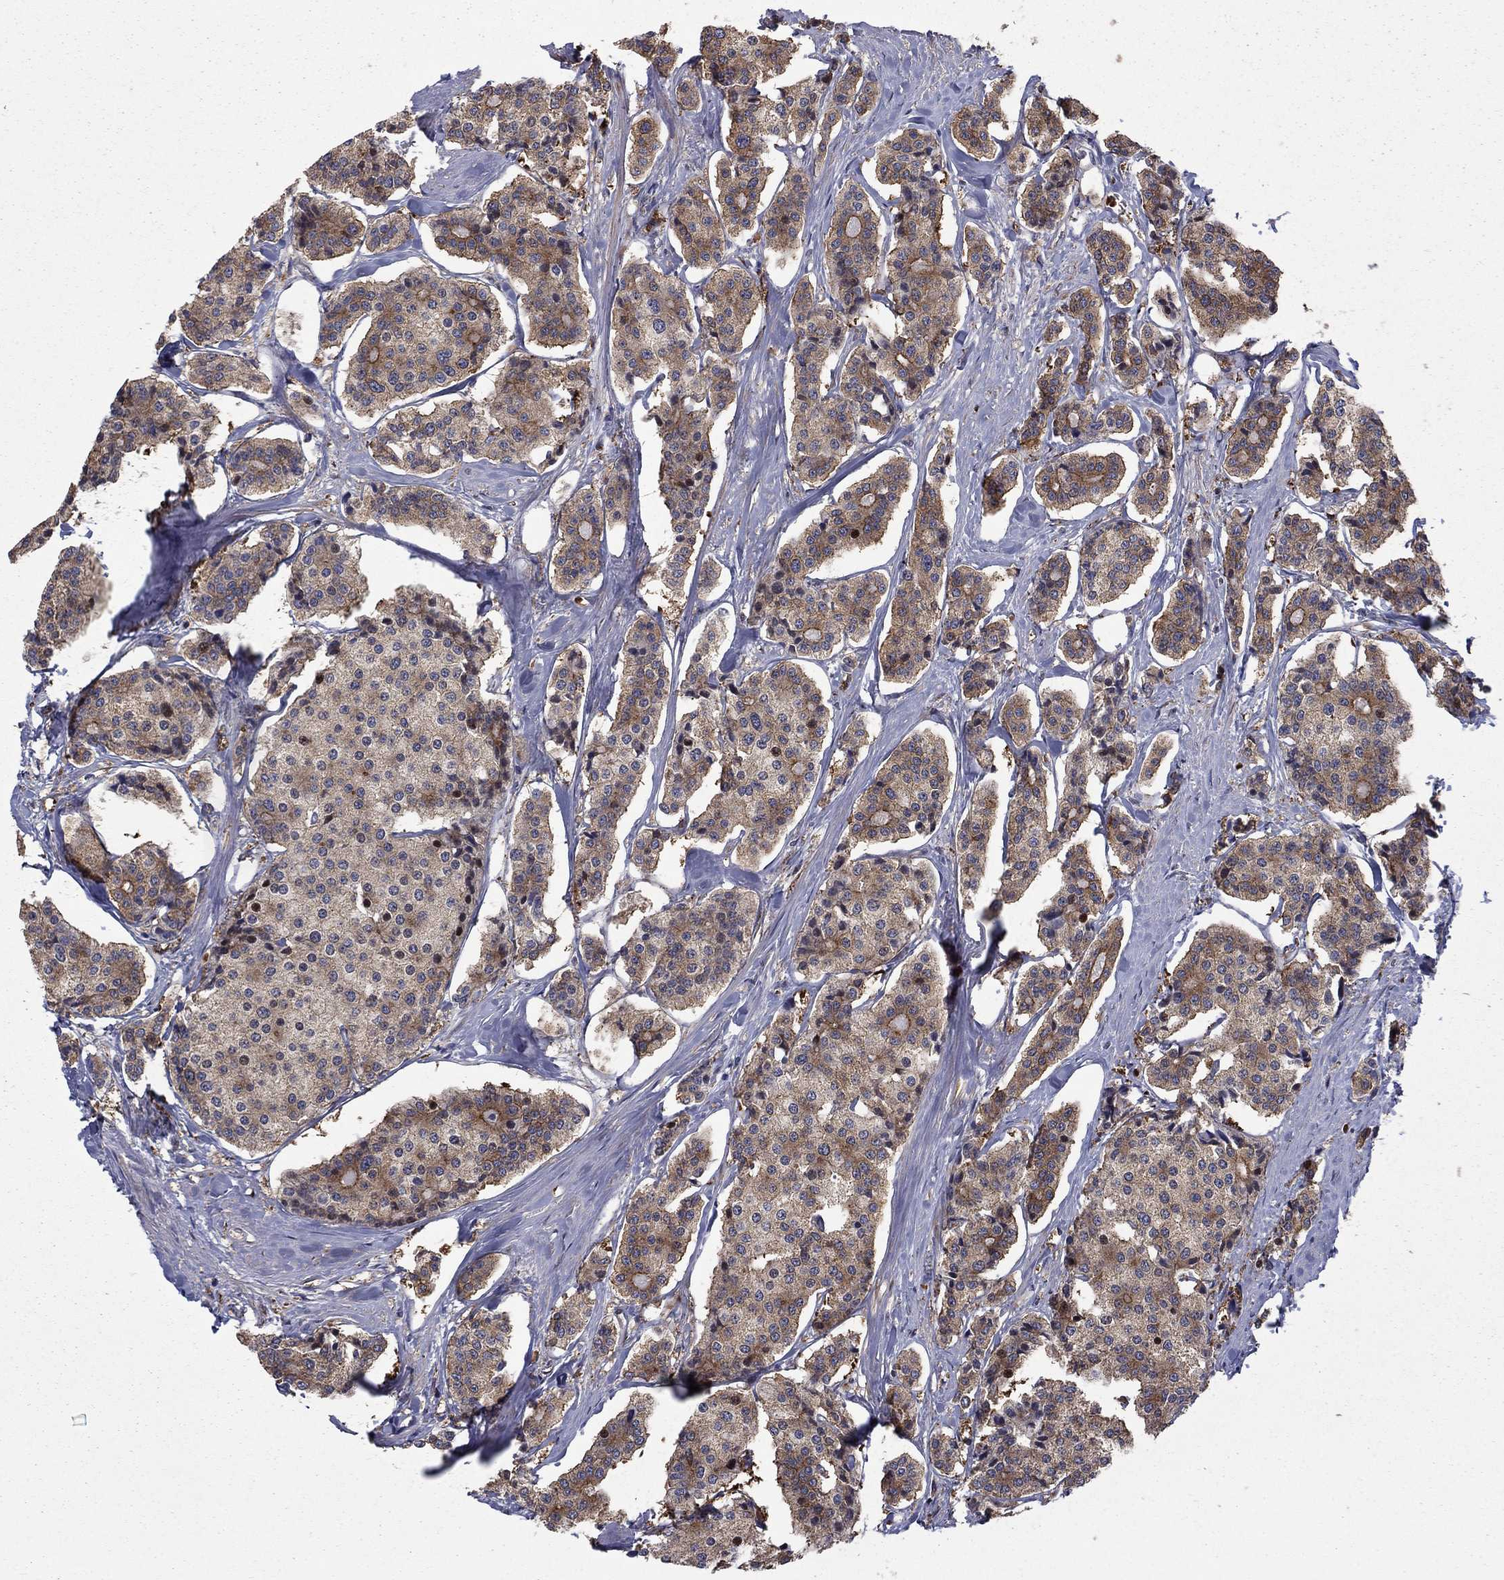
{"staining": {"intensity": "moderate", "quantity": "<25%", "location": "cytoplasmic/membranous"}, "tissue": "carcinoid", "cell_type": "Tumor cells", "image_type": "cancer", "snomed": [{"axis": "morphology", "description": "Carcinoid, malignant, NOS"}, {"axis": "topography", "description": "Small intestine"}], "caption": "A low amount of moderate cytoplasmic/membranous staining is seen in about <25% of tumor cells in carcinoid tissue.", "gene": "HDAC4", "patient": {"sex": "female", "age": 65}}